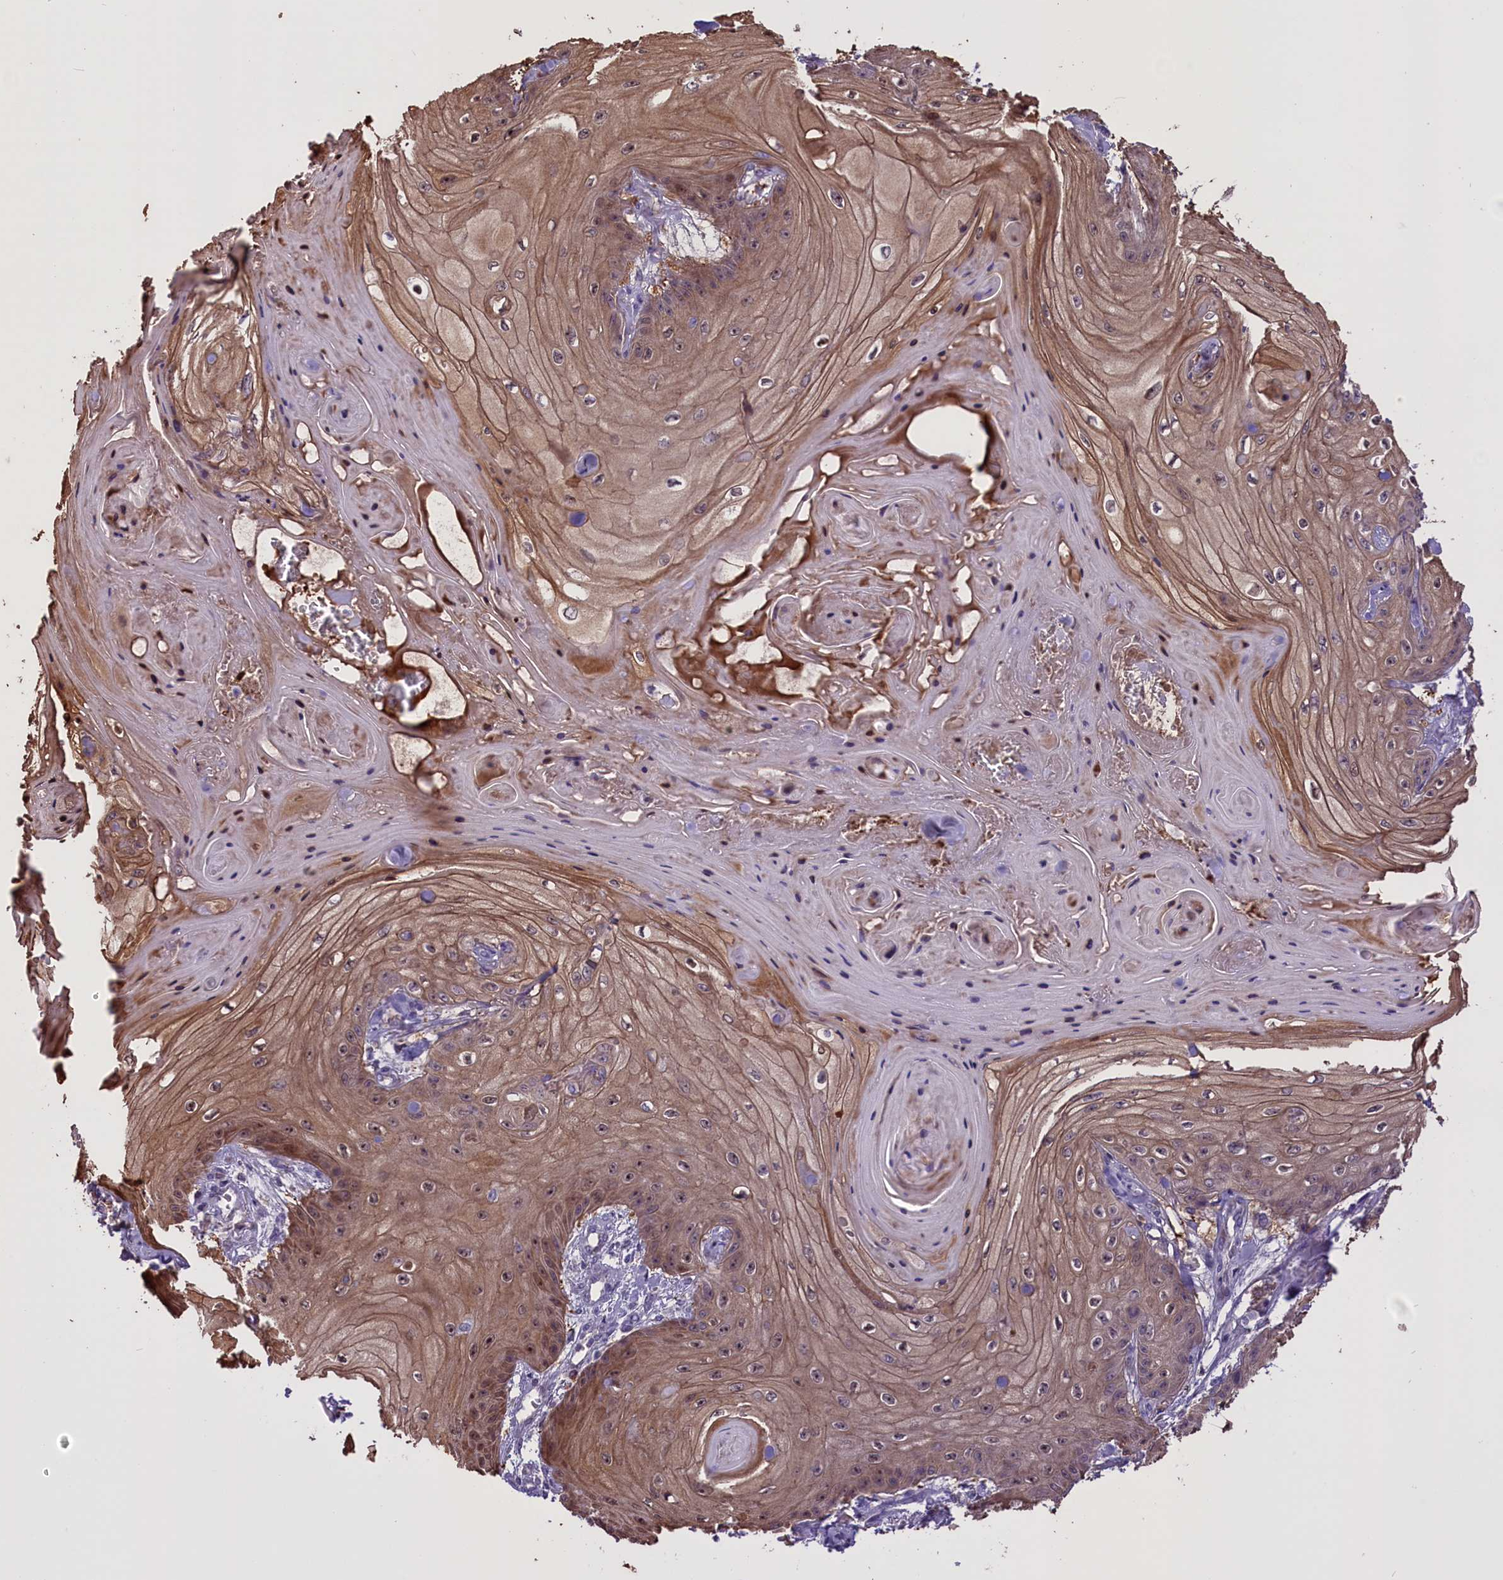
{"staining": {"intensity": "moderate", "quantity": "25%-75%", "location": "cytoplasmic/membranous,nuclear"}, "tissue": "skin cancer", "cell_type": "Tumor cells", "image_type": "cancer", "snomed": [{"axis": "morphology", "description": "Squamous cell carcinoma, NOS"}, {"axis": "topography", "description": "Skin"}], "caption": "Human squamous cell carcinoma (skin) stained for a protein (brown) displays moderate cytoplasmic/membranous and nuclear positive staining in approximately 25%-75% of tumor cells.", "gene": "ENHO", "patient": {"sex": "male", "age": 74}}